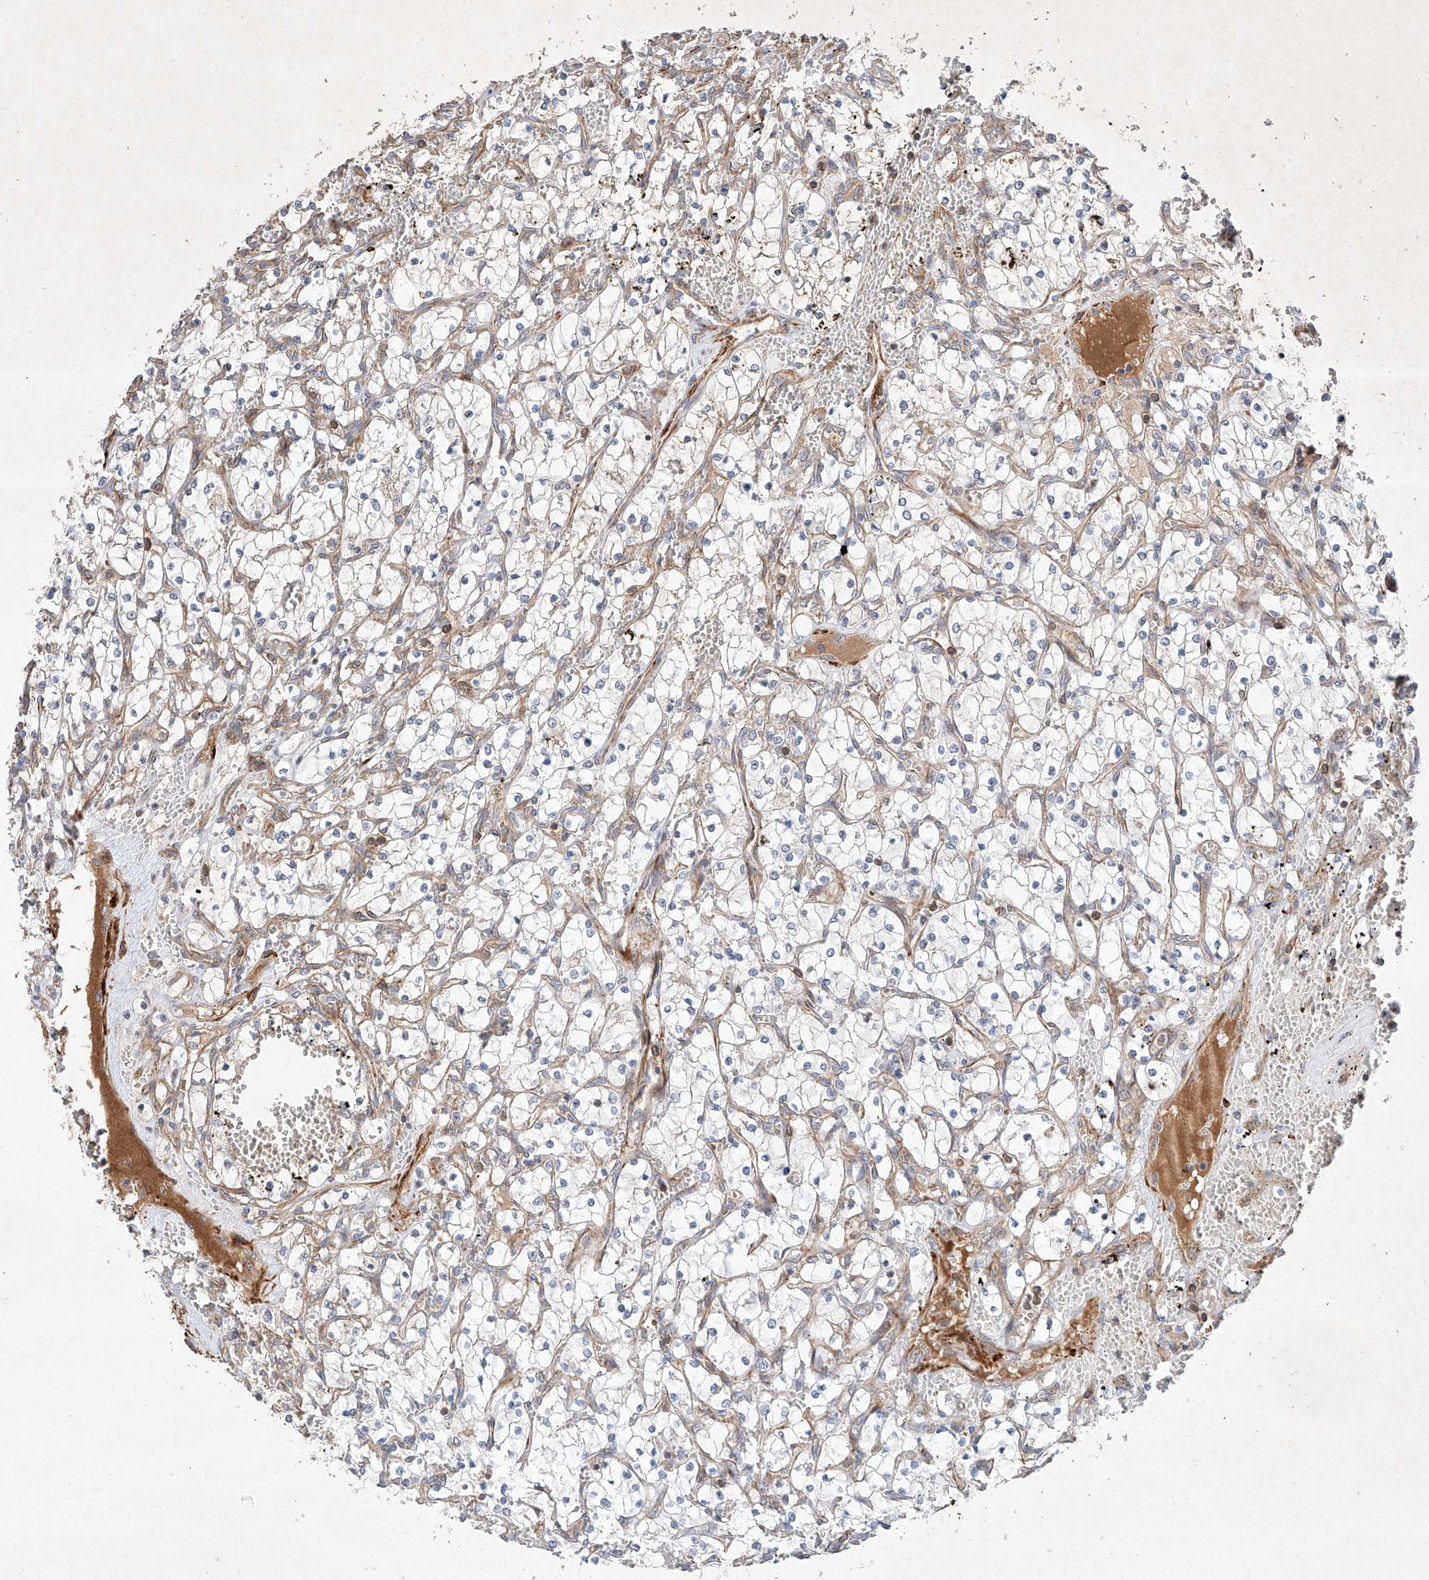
{"staining": {"intensity": "negative", "quantity": "none", "location": "none"}, "tissue": "renal cancer", "cell_type": "Tumor cells", "image_type": "cancer", "snomed": [{"axis": "morphology", "description": "Adenocarcinoma, NOS"}, {"axis": "topography", "description": "Kidney"}], "caption": "Histopathology image shows no protein positivity in tumor cells of renal adenocarcinoma tissue.", "gene": "ARHGAP33", "patient": {"sex": "female", "age": 69}}